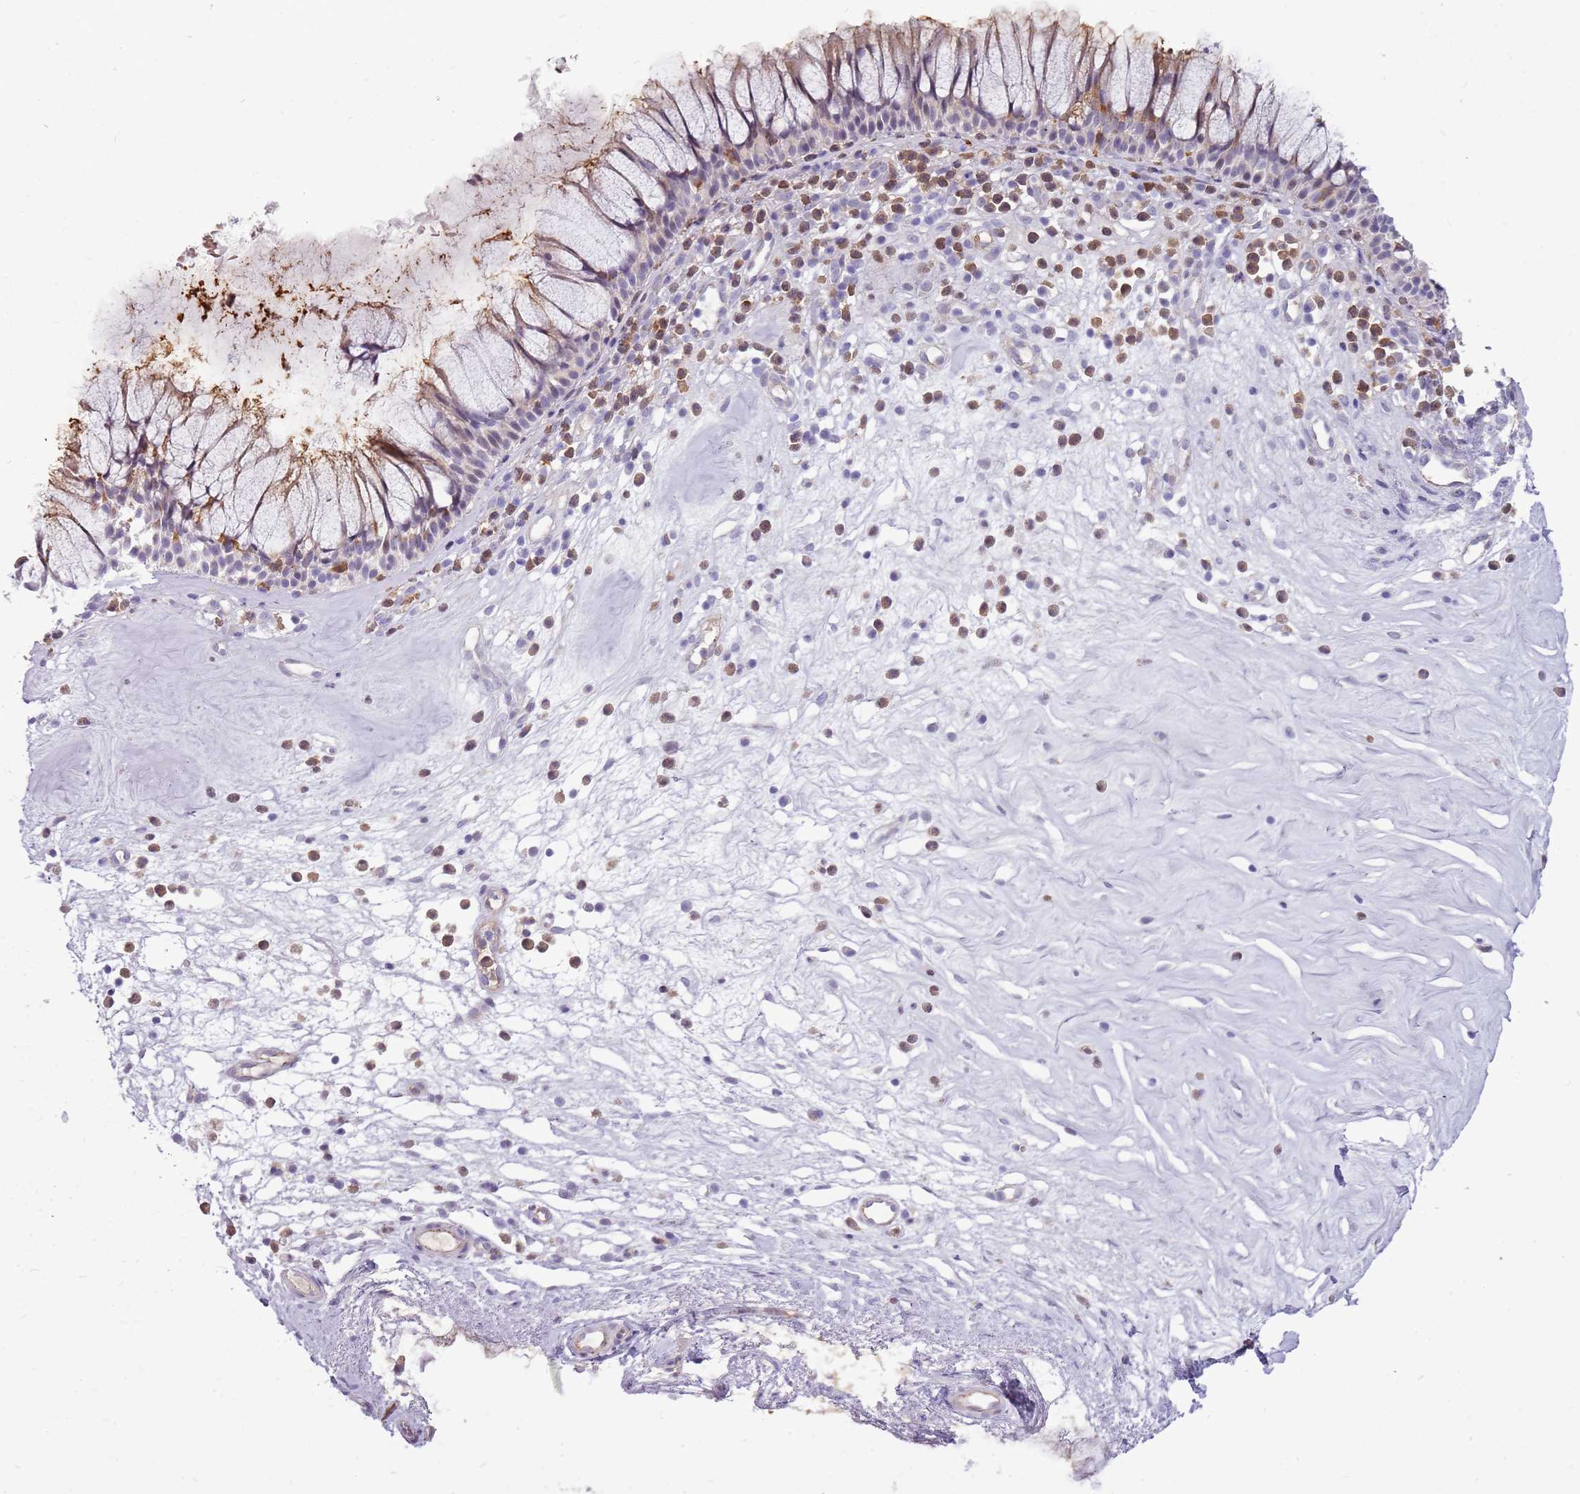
{"staining": {"intensity": "moderate", "quantity": "<25%", "location": "cytoplasmic/membranous"}, "tissue": "nasopharynx", "cell_type": "Respiratory epithelial cells", "image_type": "normal", "snomed": [{"axis": "morphology", "description": "Normal tissue, NOS"}, {"axis": "morphology", "description": "Inflammation, NOS"}, {"axis": "topography", "description": "Nasopharynx"}], "caption": "Nasopharynx stained with DAB (3,3'-diaminobenzidine) immunohistochemistry shows low levels of moderate cytoplasmic/membranous positivity in approximately <25% of respiratory epithelial cells. The protein of interest is stained brown, and the nuclei are stained in blue (DAB (3,3'-diaminobenzidine) IHC with brightfield microscopy, high magnification).", "gene": "PCNX1", "patient": {"sex": "male", "age": 70}}